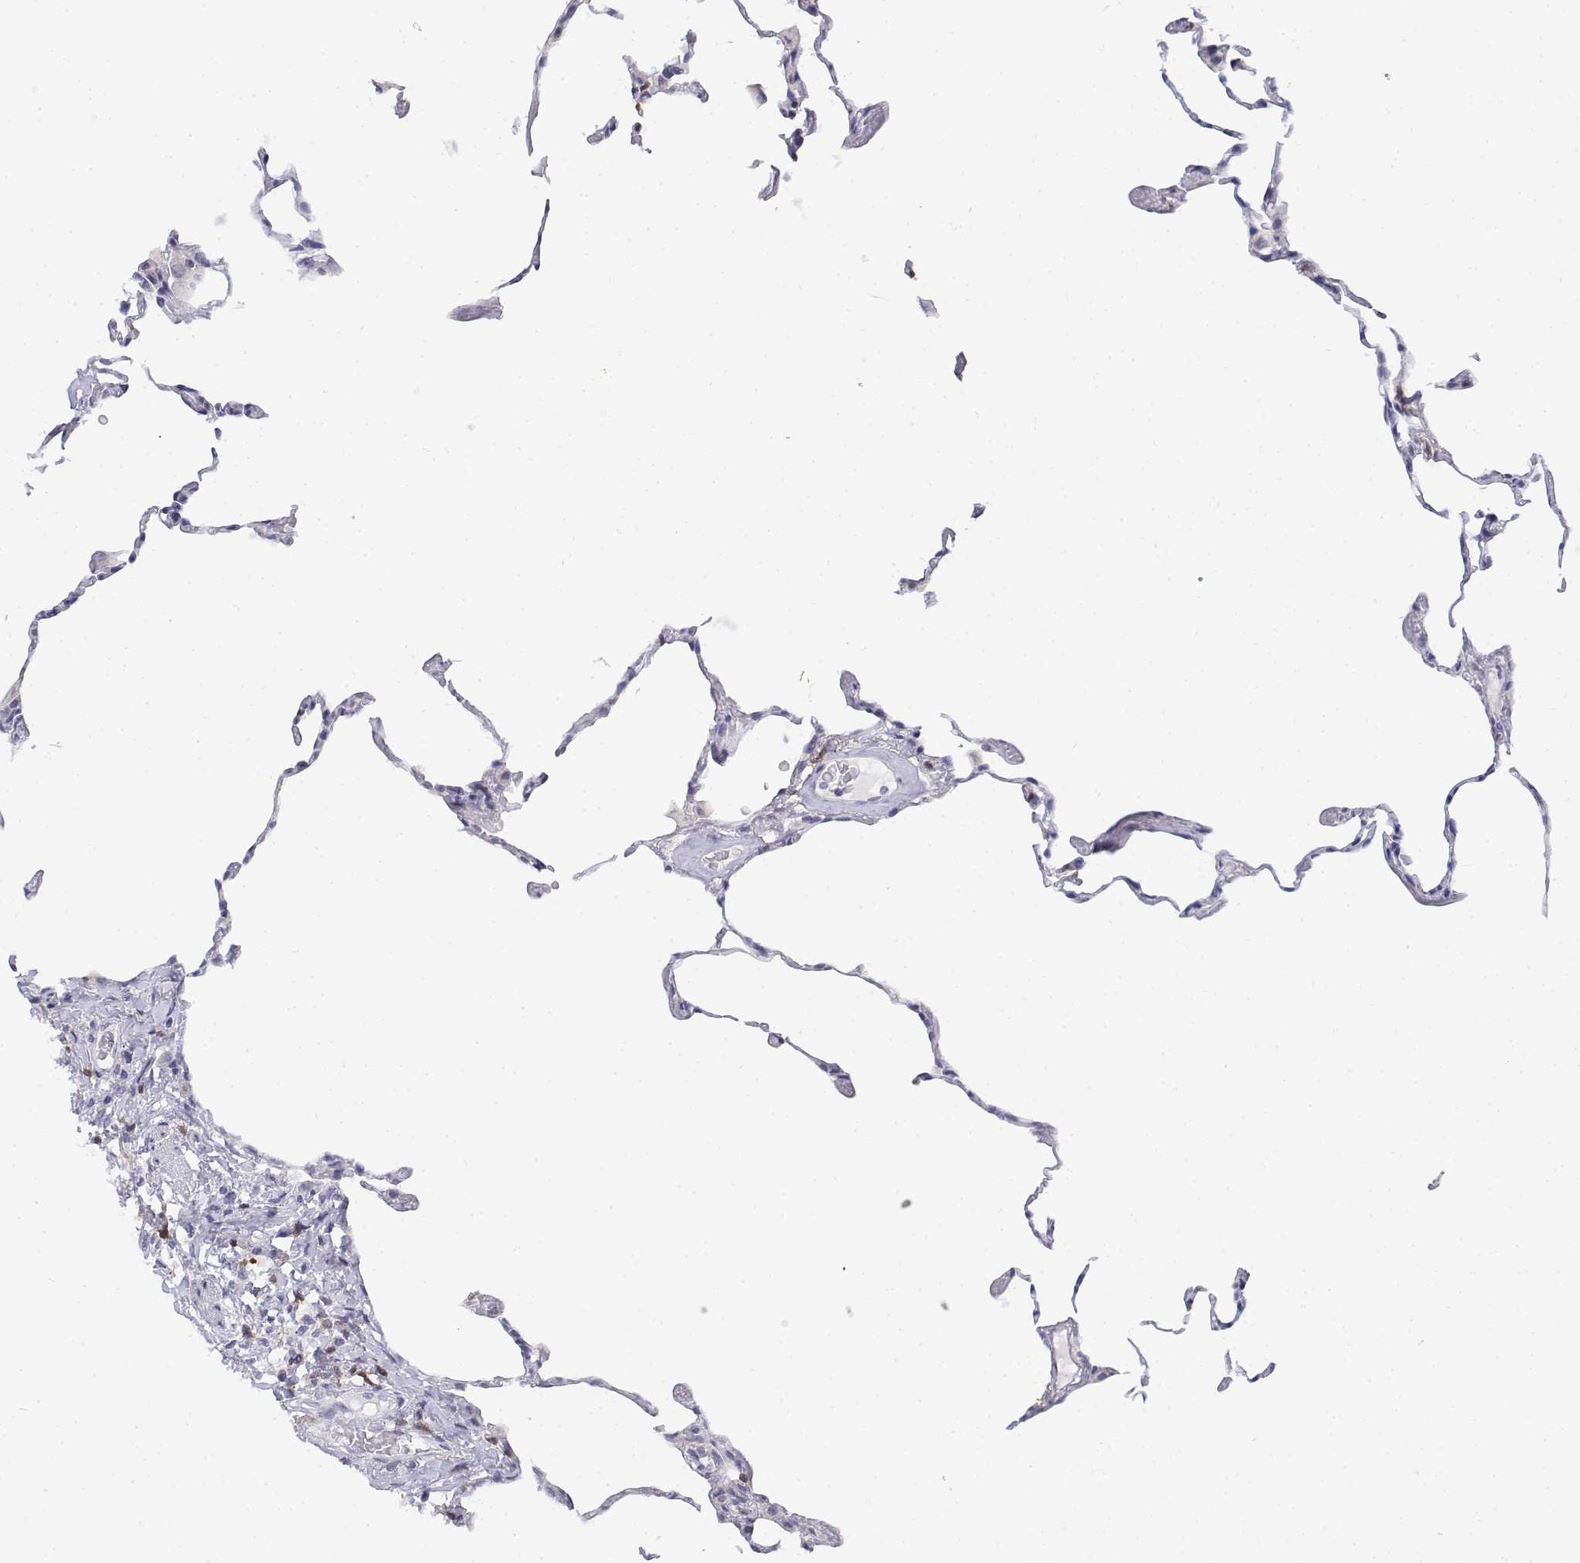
{"staining": {"intensity": "negative", "quantity": "none", "location": "none"}, "tissue": "lung", "cell_type": "Alveolar cells", "image_type": "normal", "snomed": [{"axis": "morphology", "description": "Normal tissue, NOS"}, {"axis": "topography", "description": "Lung"}], "caption": "This is a image of immunohistochemistry (IHC) staining of normal lung, which shows no staining in alveolar cells. The staining was performed using DAB to visualize the protein expression in brown, while the nuclei were stained in blue with hematoxylin (Magnification: 20x).", "gene": "CD3E", "patient": {"sex": "female", "age": 57}}